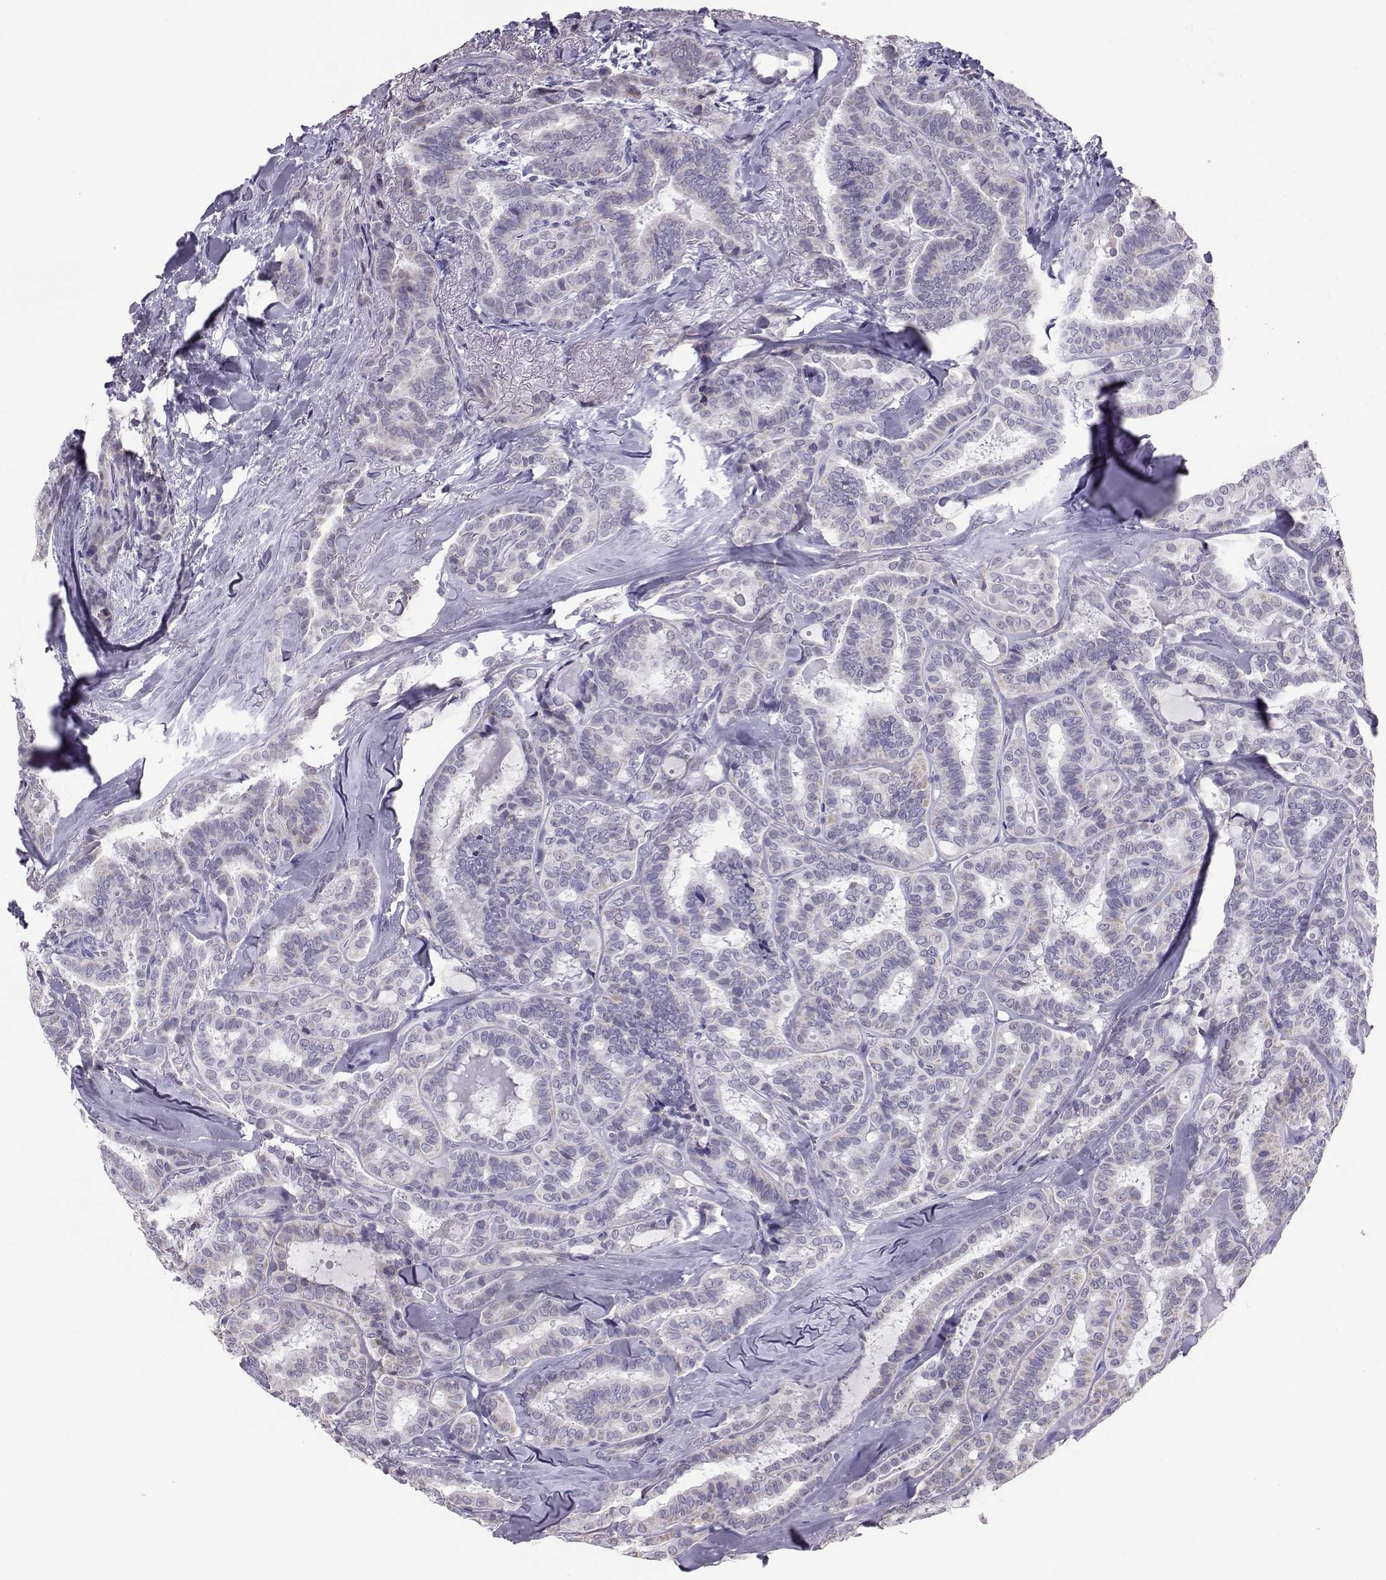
{"staining": {"intensity": "moderate", "quantity": "<25%", "location": "cytoplasmic/membranous"}, "tissue": "thyroid cancer", "cell_type": "Tumor cells", "image_type": "cancer", "snomed": [{"axis": "morphology", "description": "Papillary adenocarcinoma, NOS"}, {"axis": "topography", "description": "Thyroid gland"}], "caption": "A photomicrograph of human papillary adenocarcinoma (thyroid) stained for a protein reveals moderate cytoplasmic/membranous brown staining in tumor cells.", "gene": "DNAAF1", "patient": {"sex": "female", "age": 39}}